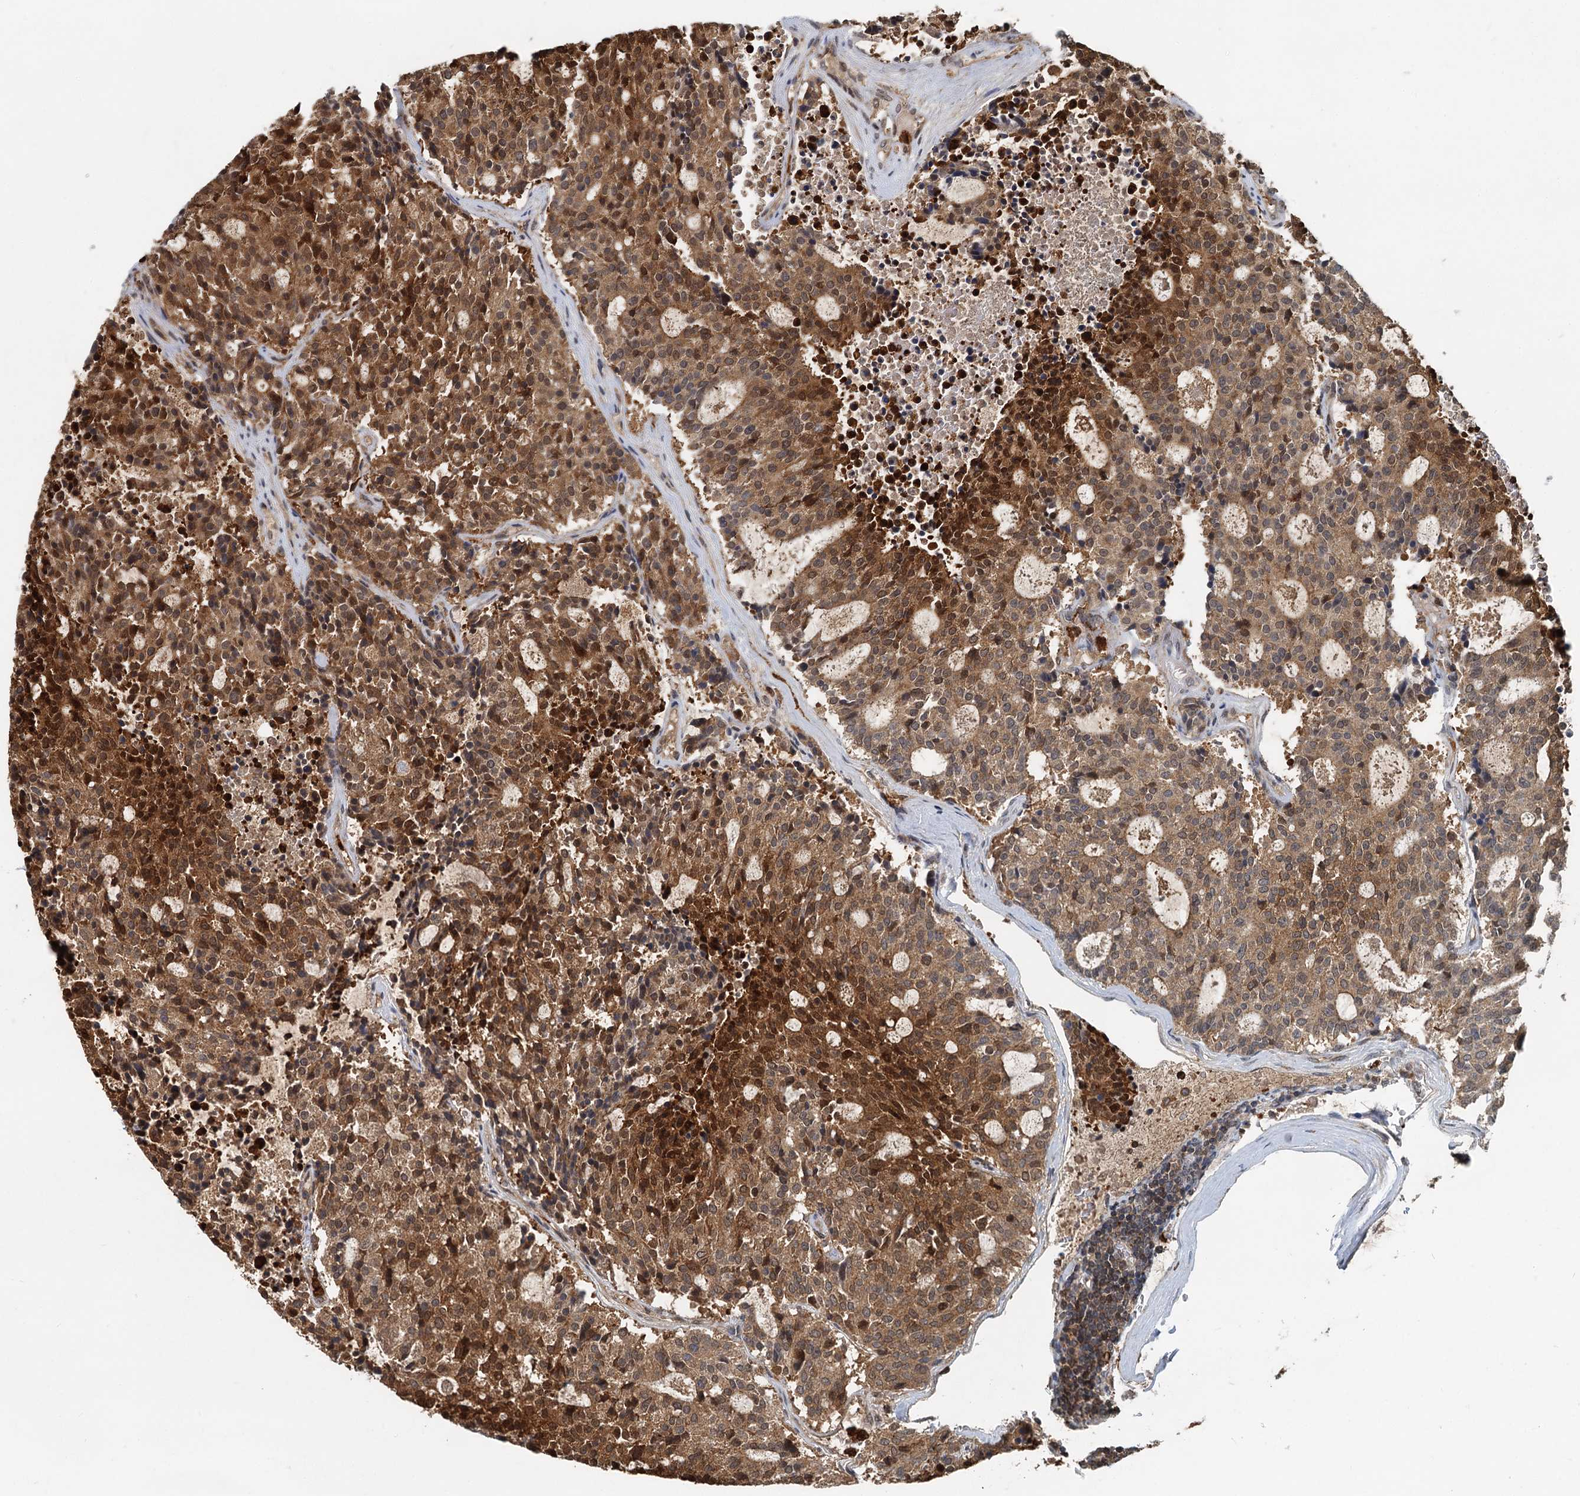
{"staining": {"intensity": "strong", "quantity": ">75%", "location": "cytoplasmic/membranous"}, "tissue": "carcinoid", "cell_type": "Tumor cells", "image_type": "cancer", "snomed": [{"axis": "morphology", "description": "Carcinoid, malignant, NOS"}, {"axis": "topography", "description": "Pancreas"}], "caption": "About >75% of tumor cells in human carcinoid (malignant) show strong cytoplasmic/membranous protein staining as visualized by brown immunohistochemical staining.", "gene": "GPI", "patient": {"sex": "female", "age": 54}}